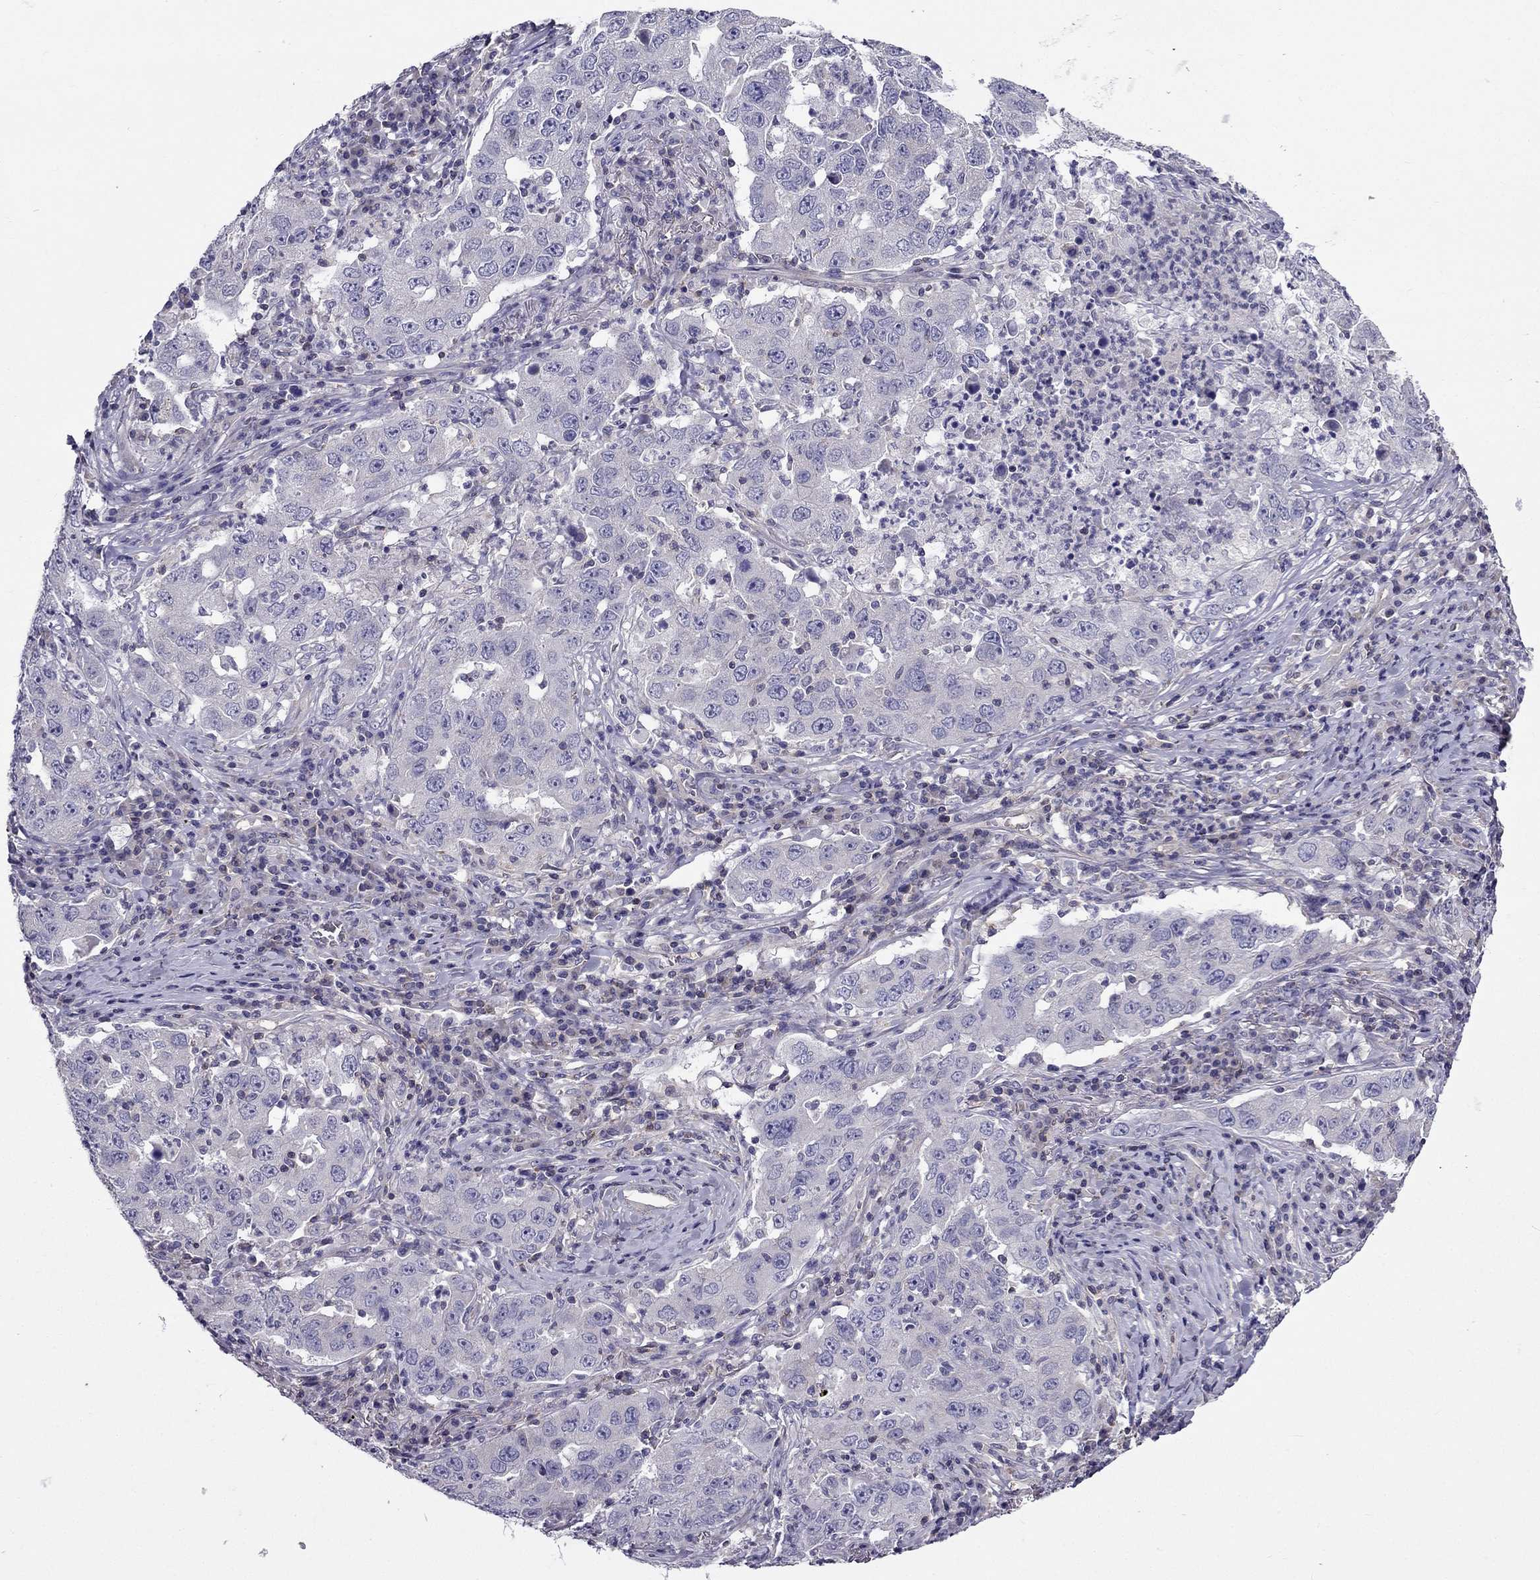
{"staining": {"intensity": "negative", "quantity": "none", "location": "none"}, "tissue": "lung cancer", "cell_type": "Tumor cells", "image_type": "cancer", "snomed": [{"axis": "morphology", "description": "Adenocarcinoma, NOS"}, {"axis": "topography", "description": "Lung"}], "caption": "Protein analysis of lung adenocarcinoma shows no significant staining in tumor cells.", "gene": "AAK1", "patient": {"sex": "male", "age": 73}}